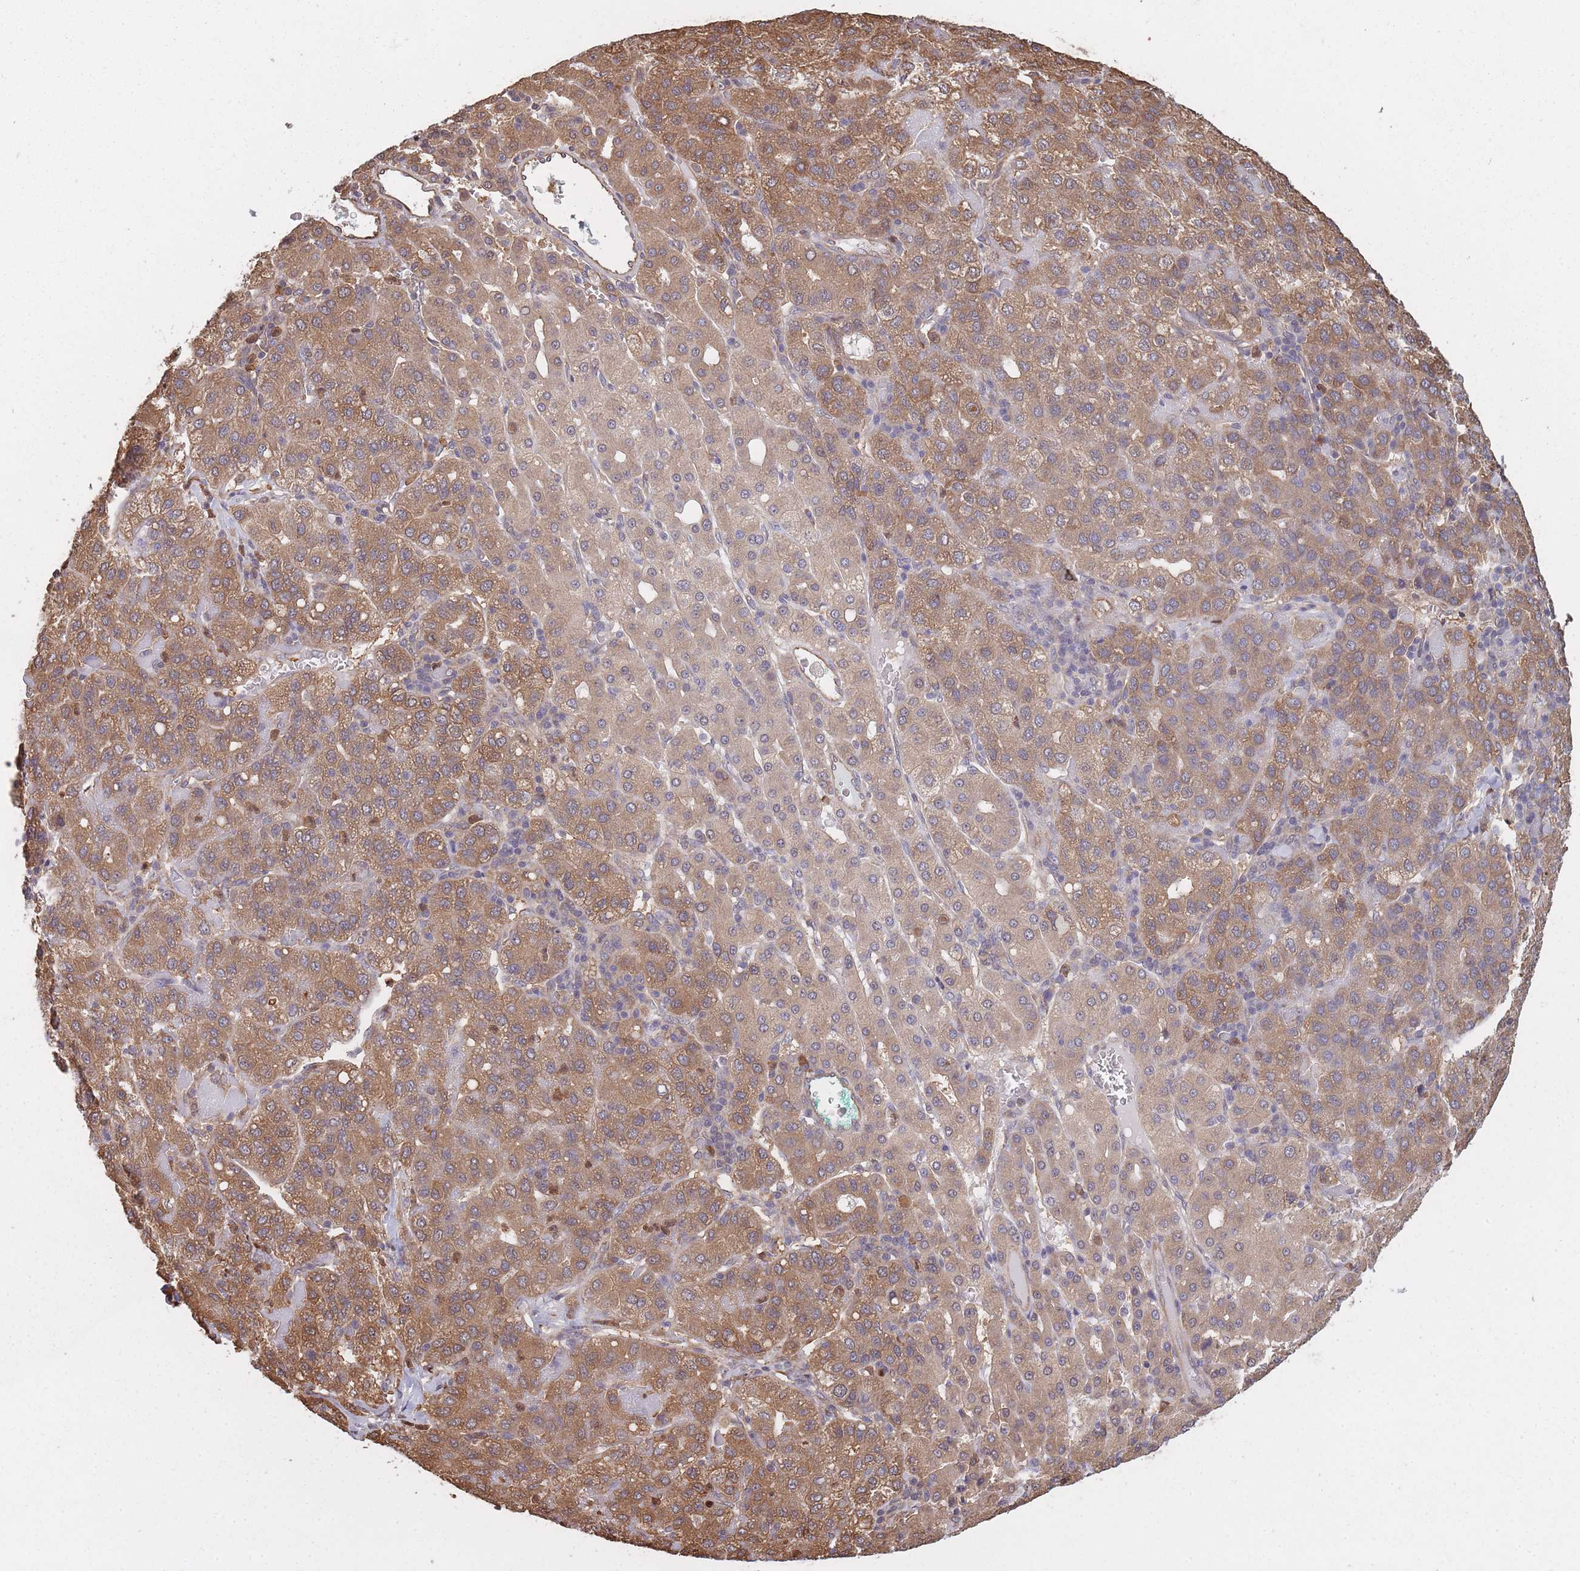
{"staining": {"intensity": "moderate", "quantity": ">75%", "location": "cytoplasmic/membranous"}, "tissue": "liver cancer", "cell_type": "Tumor cells", "image_type": "cancer", "snomed": [{"axis": "morphology", "description": "Carcinoma, Hepatocellular, NOS"}, {"axis": "topography", "description": "Liver"}], "caption": "Liver cancer (hepatocellular carcinoma) stained with immunohistochemistry shows moderate cytoplasmic/membranous positivity in about >75% of tumor cells.", "gene": "ARL13B", "patient": {"sex": "male", "age": 65}}